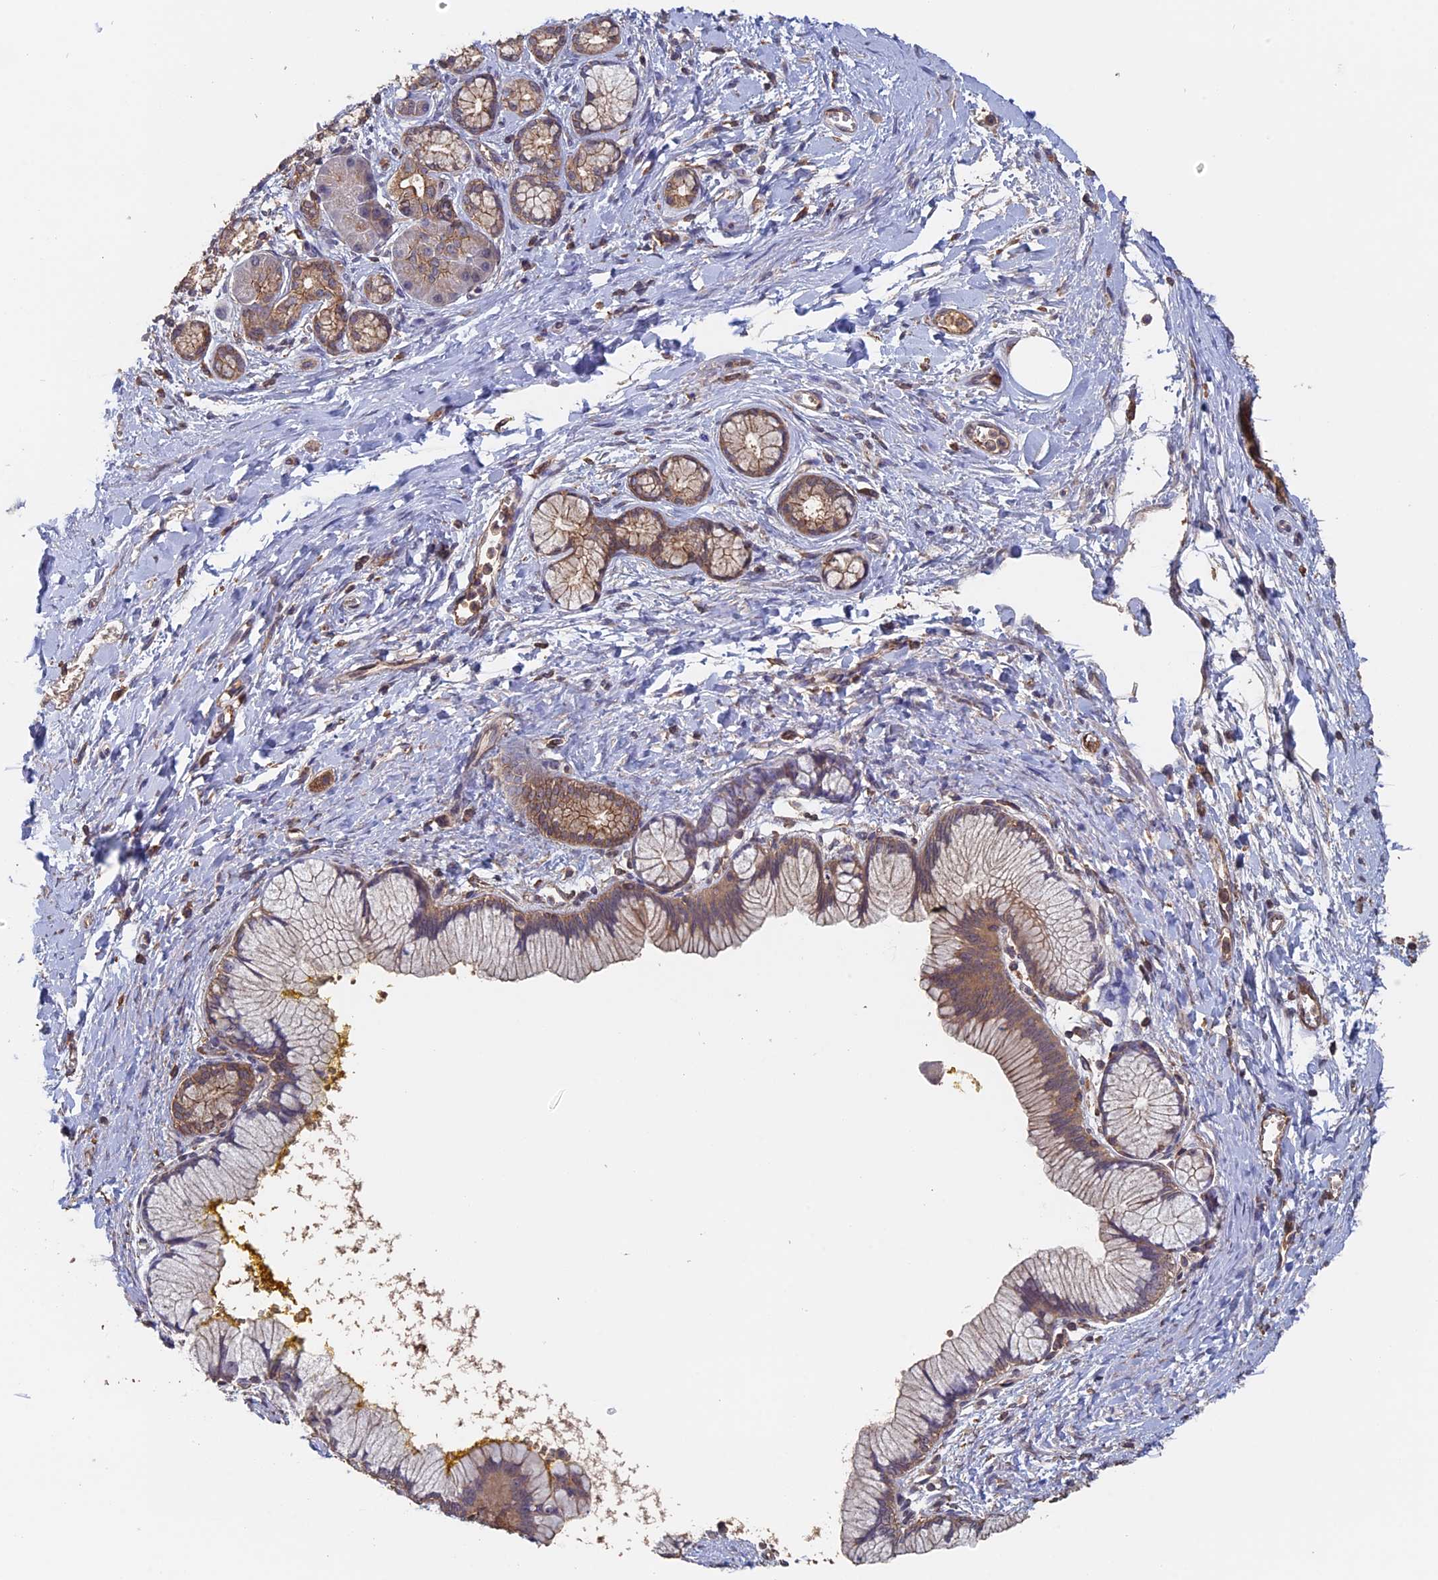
{"staining": {"intensity": "moderate", "quantity": "25%-75%", "location": "cytoplasmic/membranous"}, "tissue": "pancreatic cancer", "cell_type": "Tumor cells", "image_type": "cancer", "snomed": [{"axis": "morphology", "description": "Adenocarcinoma, NOS"}, {"axis": "topography", "description": "Pancreas"}], "caption": "Immunohistochemical staining of human adenocarcinoma (pancreatic) demonstrates medium levels of moderate cytoplasmic/membranous staining in approximately 25%-75% of tumor cells. Nuclei are stained in blue.", "gene": "PIGQ", "patient": {"sex": "male", "age": 58}}